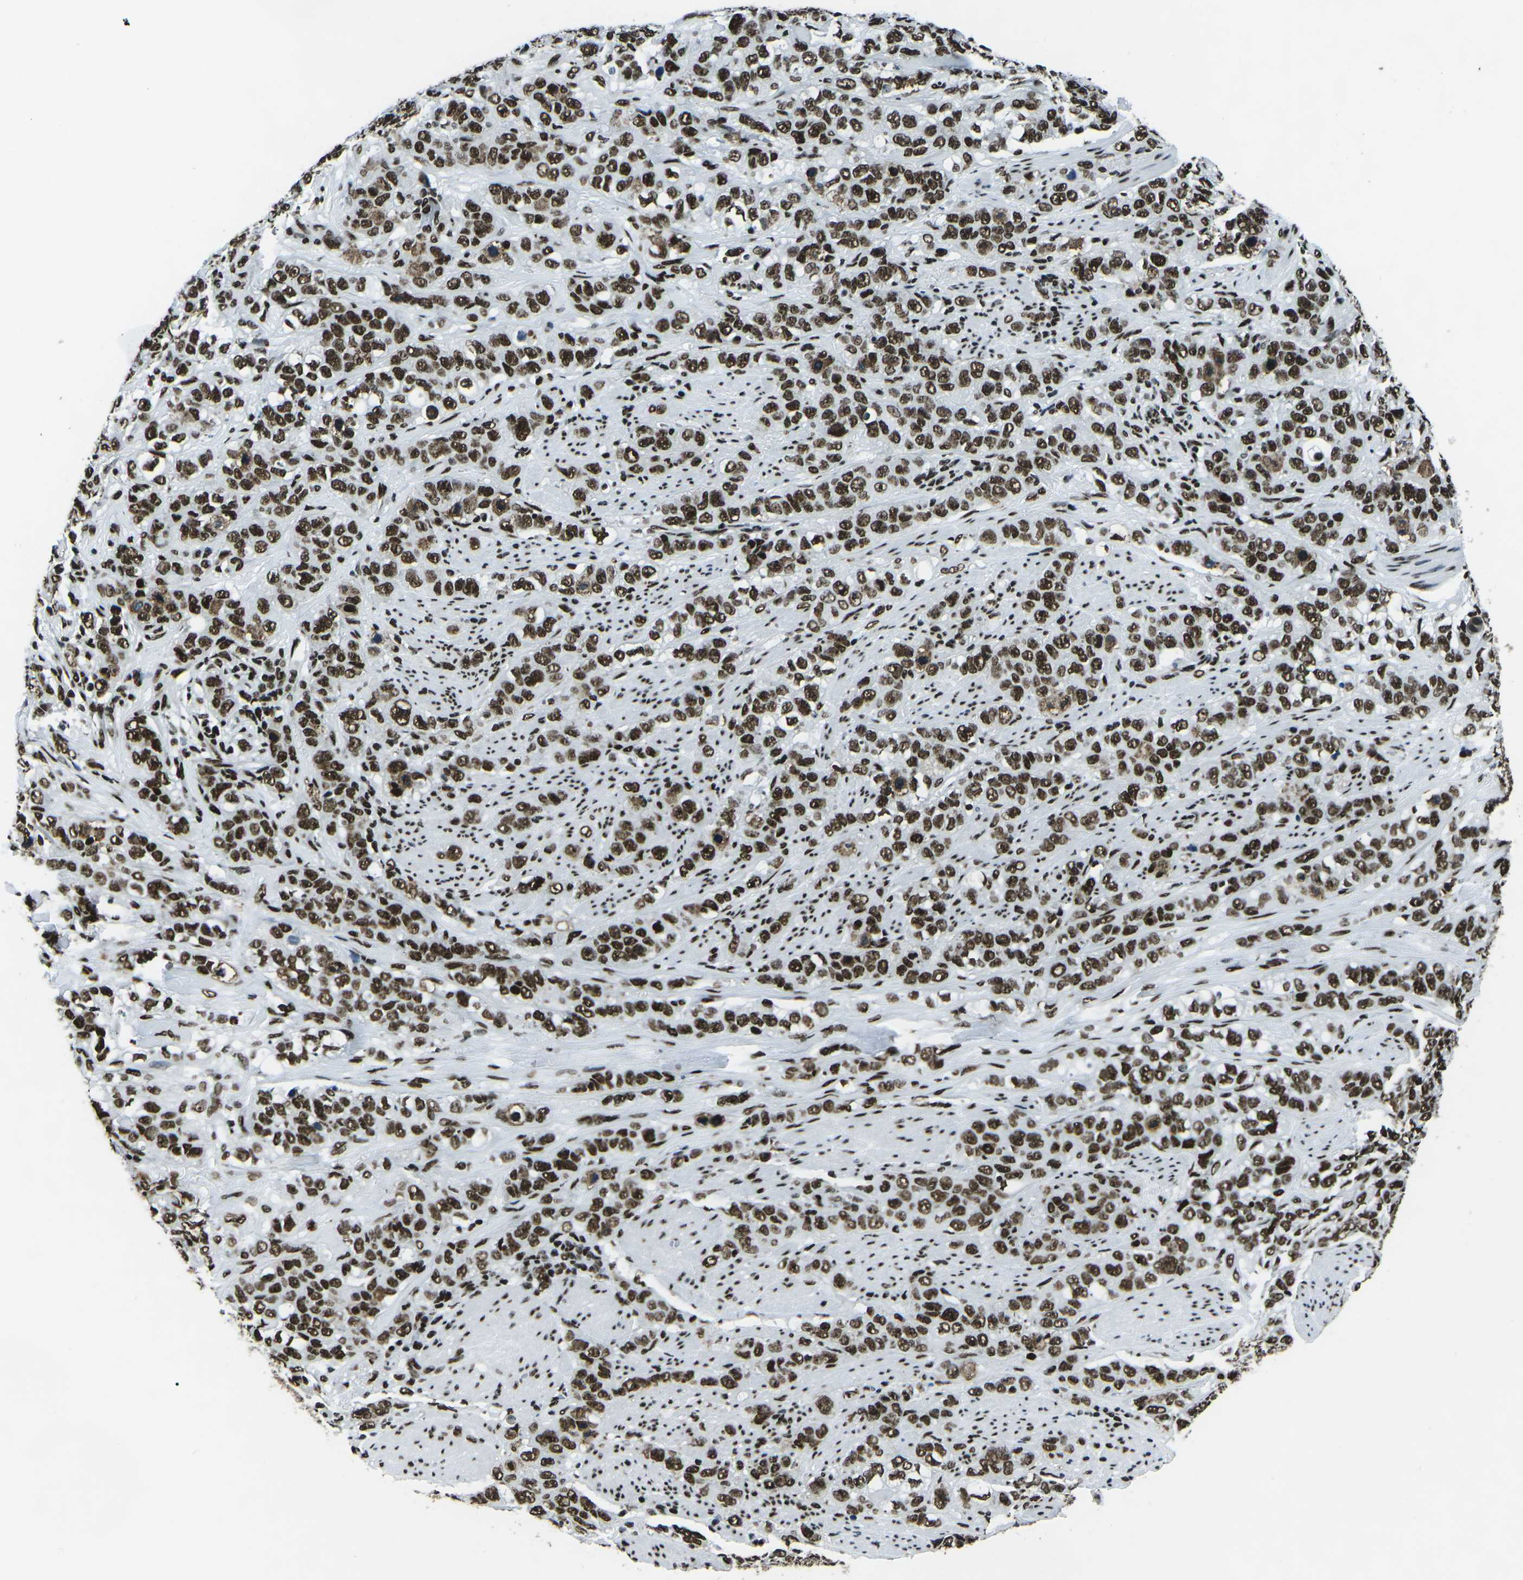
{"staining": {"intensity": "strong", "quantity": ">75%", "location": "nuclear"}, "tissue": "stomach cancer", "cell_type": "Tumor cells", "image_type": "cancer", "snomed": [{"axis": "morphology", "description": "Adenocarcinoma, NOS"}, {"axis": "topography", "description": "Stomach"}], "caption": "Immunohistochemistry (IHC) photomicrograph of stomach cancer (adenocarcinoma) stained for a protein (brown), which exhibits high levels of strong nuclear positivity in about >75% of tumor cells.", "gene": "HNRNPL", "patient": {"sex": "male", "age": 48}}